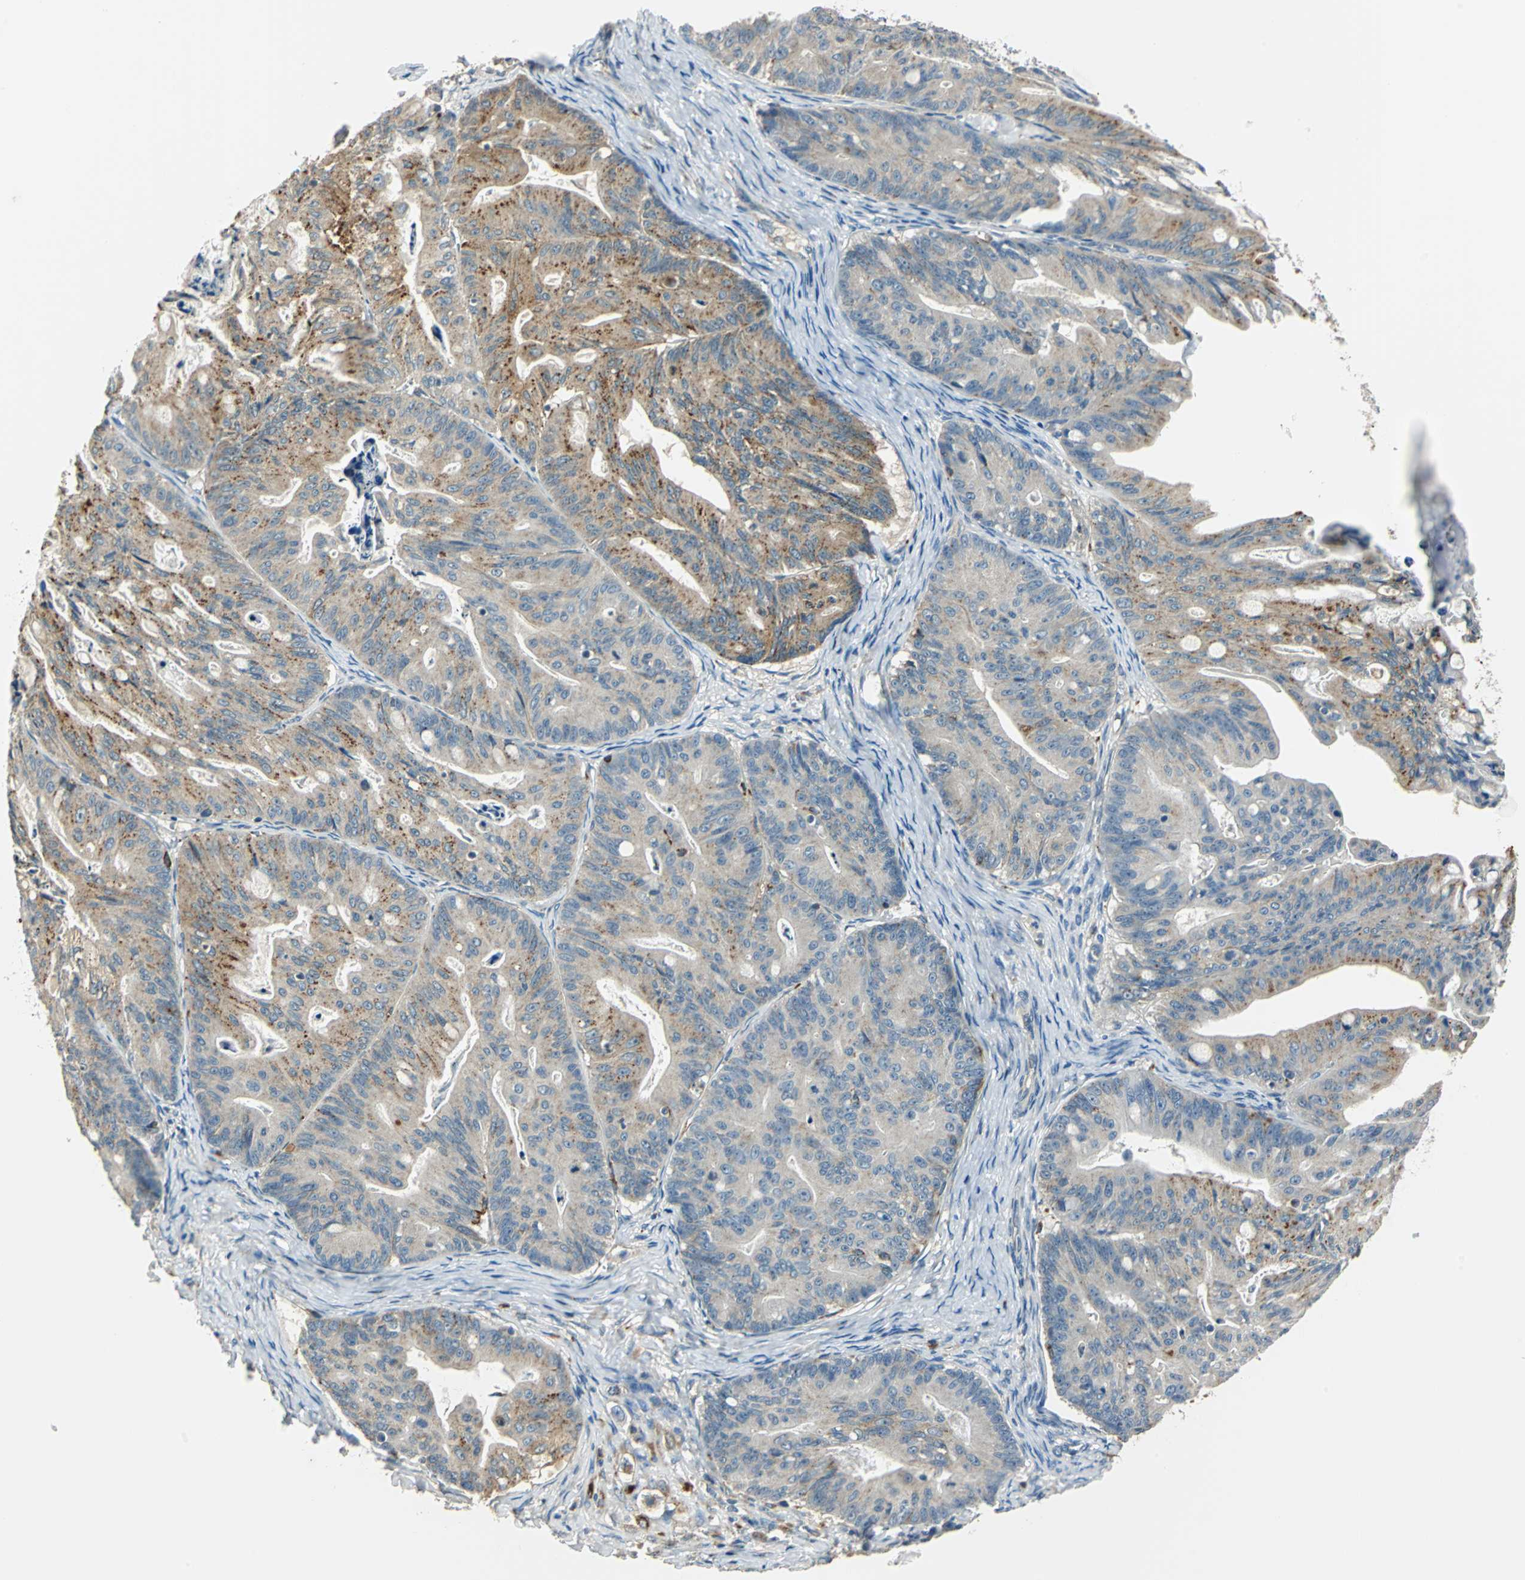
{"staining": {"intensity": "weak", "quantity": "25%-75%", "location": "cytoplasmic/membranous"}, "tissue": "ovarian cancer", "cell_type": "Tumor cells", "image_type": "cancer", "snomed": [{"axis": "morphology", "description": "Cystadenocarcinoma, mucinous, NOS"}, {"axis": "topography", "description": "Ovary"}], "caption": "Immunohistochemical staining of ovarian cancer shows low levels of weak cytoplasmic/membranous protein staining in approximately 25%-75% of tumor cells. The staining was performed using DAB, with brown indicating positive protein expression. Nuclei are stained blue with hematoxylin.", "gene": "NIT1", "patient": {"sex": "female", "age": 36}}